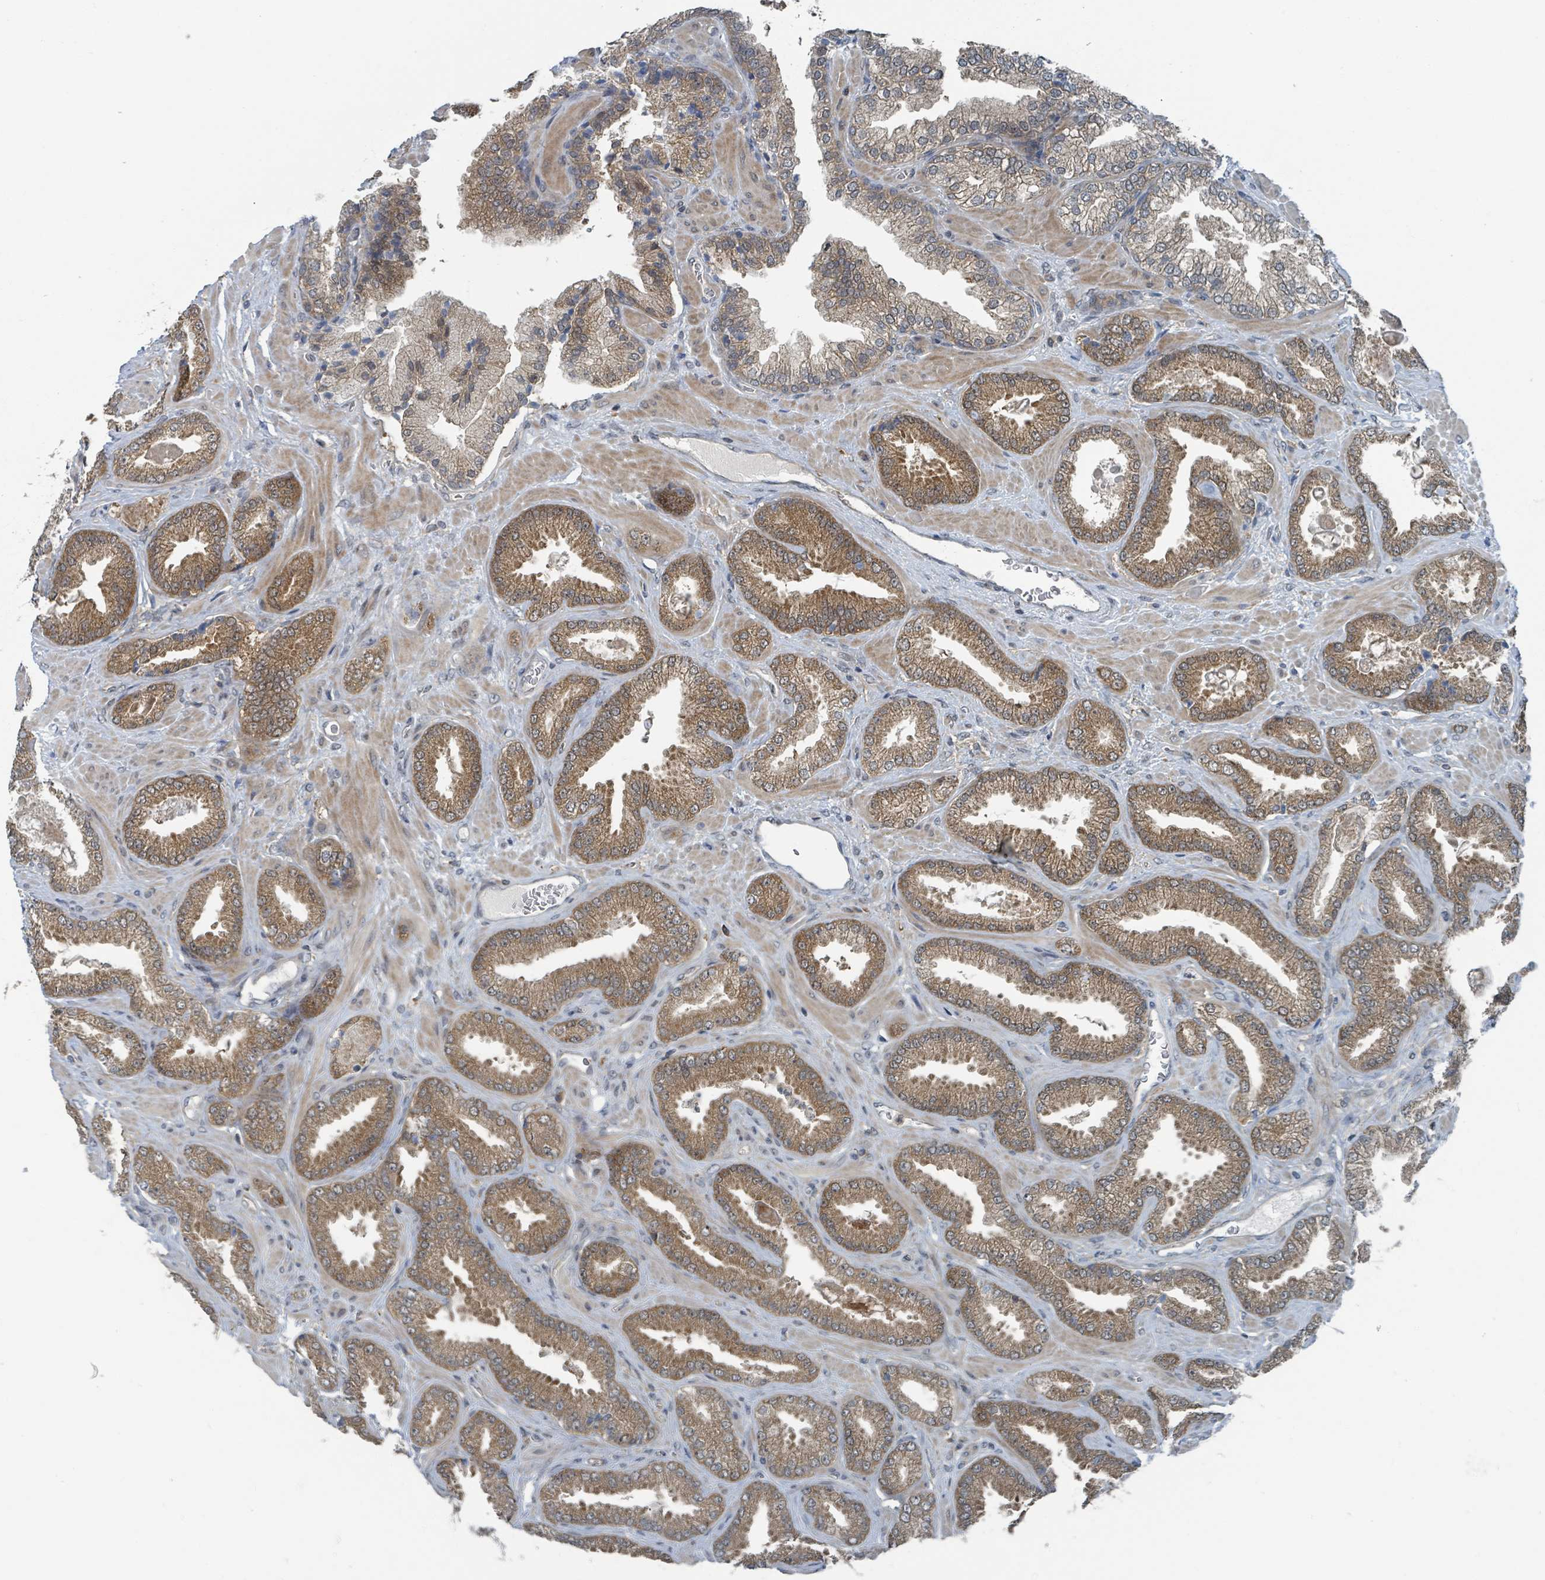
{"staining": {"intensity": "moderate", "quantity": ">75%", "location": "cytoplasmic/membranous,nuclear"}, "tissue": "prostate cancer", "cell_type": "Tumor cells", "image_type": "cancer", "snomed": [{"axis": "morphology", "description": "Adenocarcinoma, Low grade"}, {"axis": "topography", "description": "Prostate"}], "caption": "DAB immunohistochemical staining of human prostate cancer (adenocarcinoma (low-grade)) shows moderate cytoplasmic/membranous and nuclear protein positivity in approximately >75% of tumor cells.", "gene": "GOLGA7", "patient": {"sex": "male", "age": 62}}